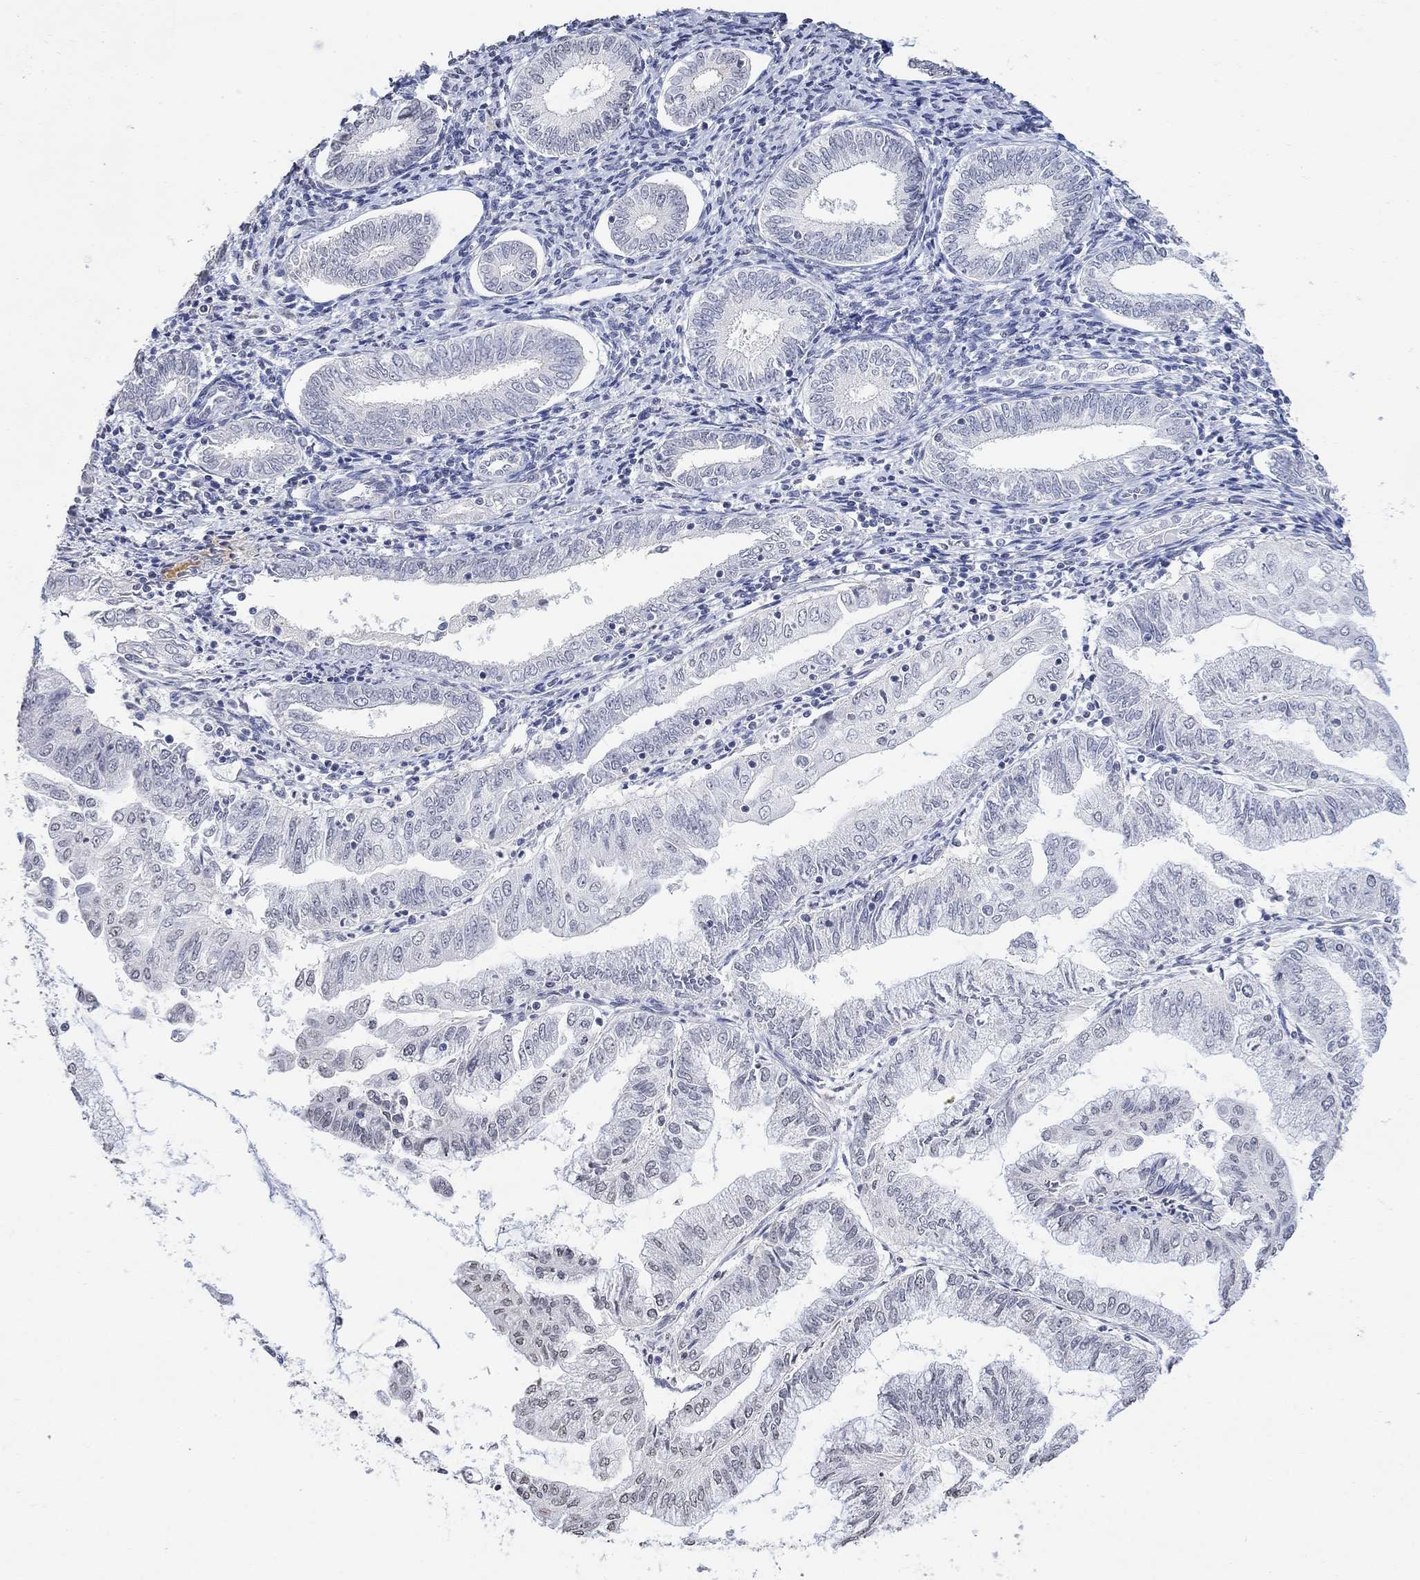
{"staining": {"intensity": "negative", "quantity": "none", "location": "none"}, "tissue": "endometrial cancer", "cell_type": "Tumor cells", "image_type": "cancer", "snomed": [{"axis": "morphology", "description": "Adenocarcinoma, NOS"}, {"axis": "topography", "description": "Endometrium"}], "caption": "Immunohistochemistry photomicrograph of human endometrial cancer (adenocarcinoma) stained for a protein (brown), which shows no staining in tumor cells.", "gene": "TMEM255A", "patient": {"sex": "female", "age": 56}}